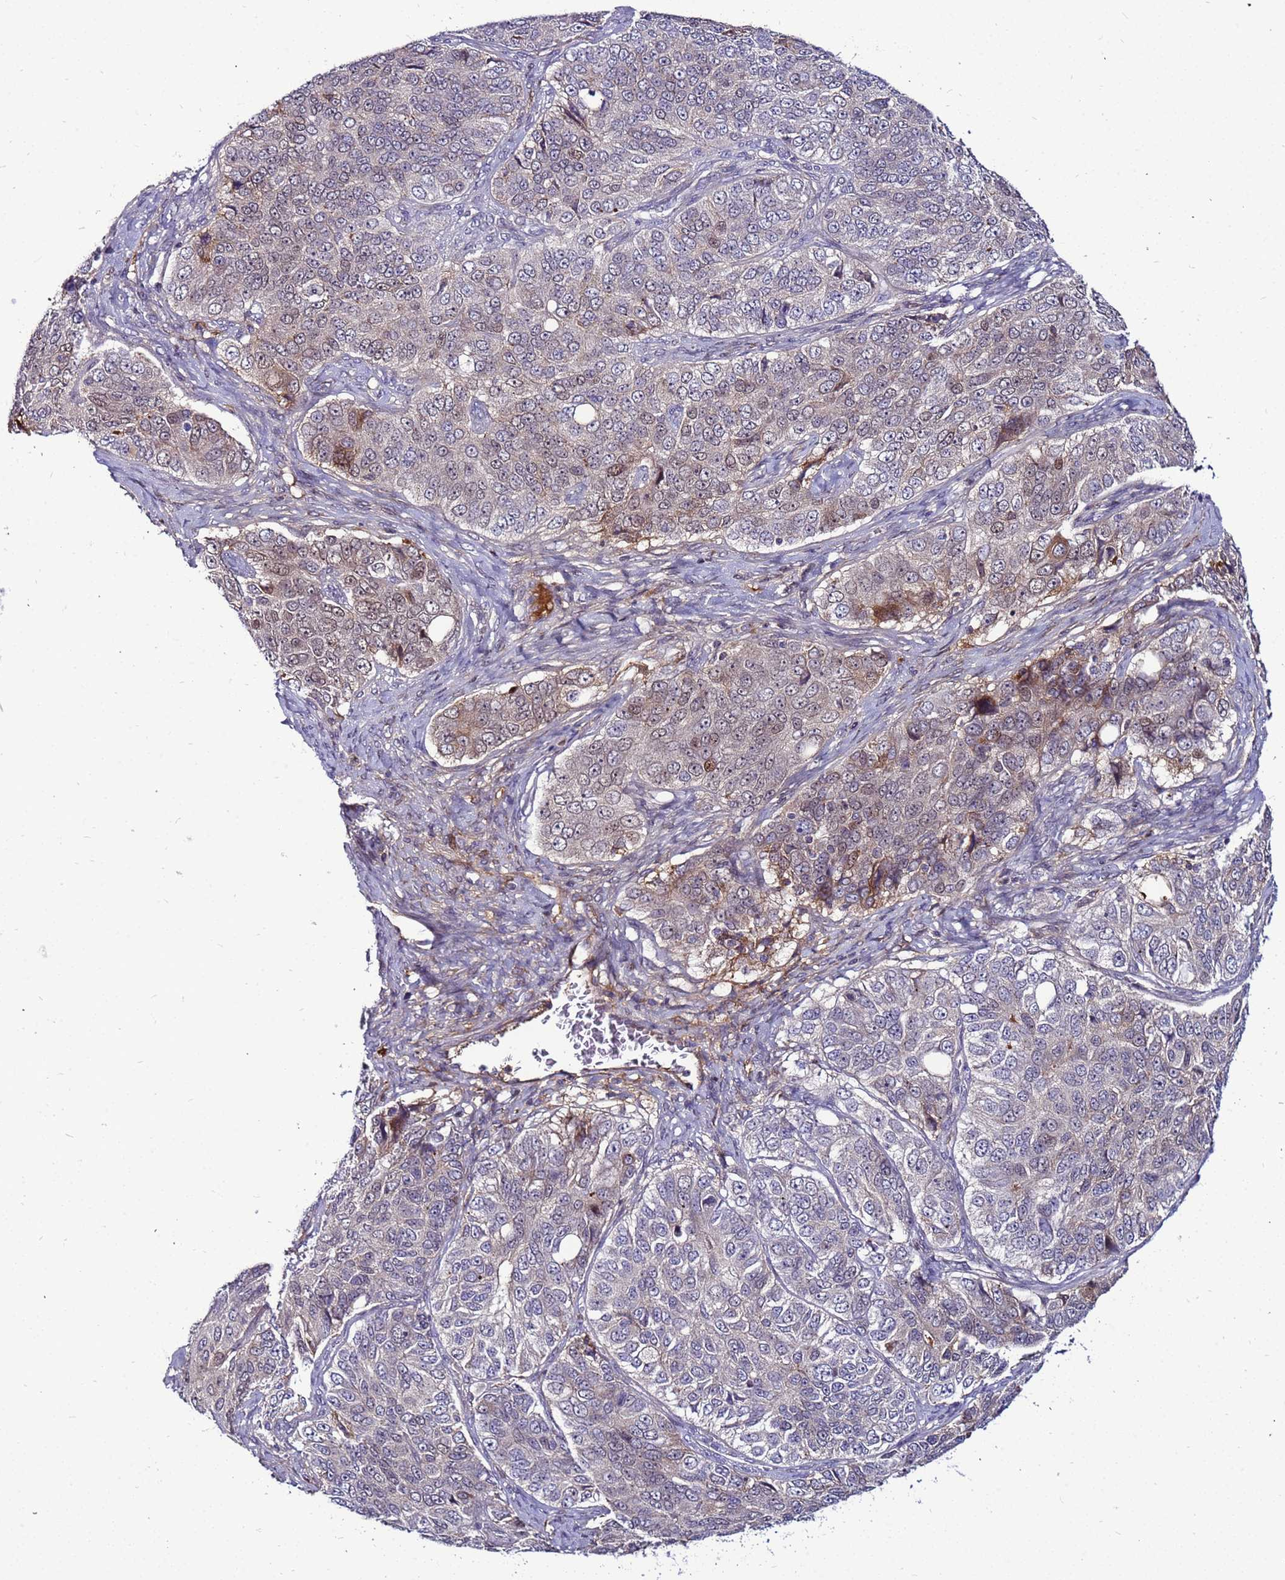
{"staining": {"intensity": "weak", "quantity": "25%-75%", "location": "cytoplasmic/membranous"}, "tissue": "ovarian cancer", "cell_type": "Tumor cells", "image_type": "cancer", "snomed": [{"axis": "morphology", "description": "Carcinoma, endometroid"}, {"axis": "topography", "description": "Ovary"}], "caption": "Human ovarian endometroid carcinoma stained with a brown dye shows weak cytoplasmic/membranous positive expression in about 25%-75% of tumor cells.", "gene": "CCDC71", "patient": {"sex": "female", "age": 51}}